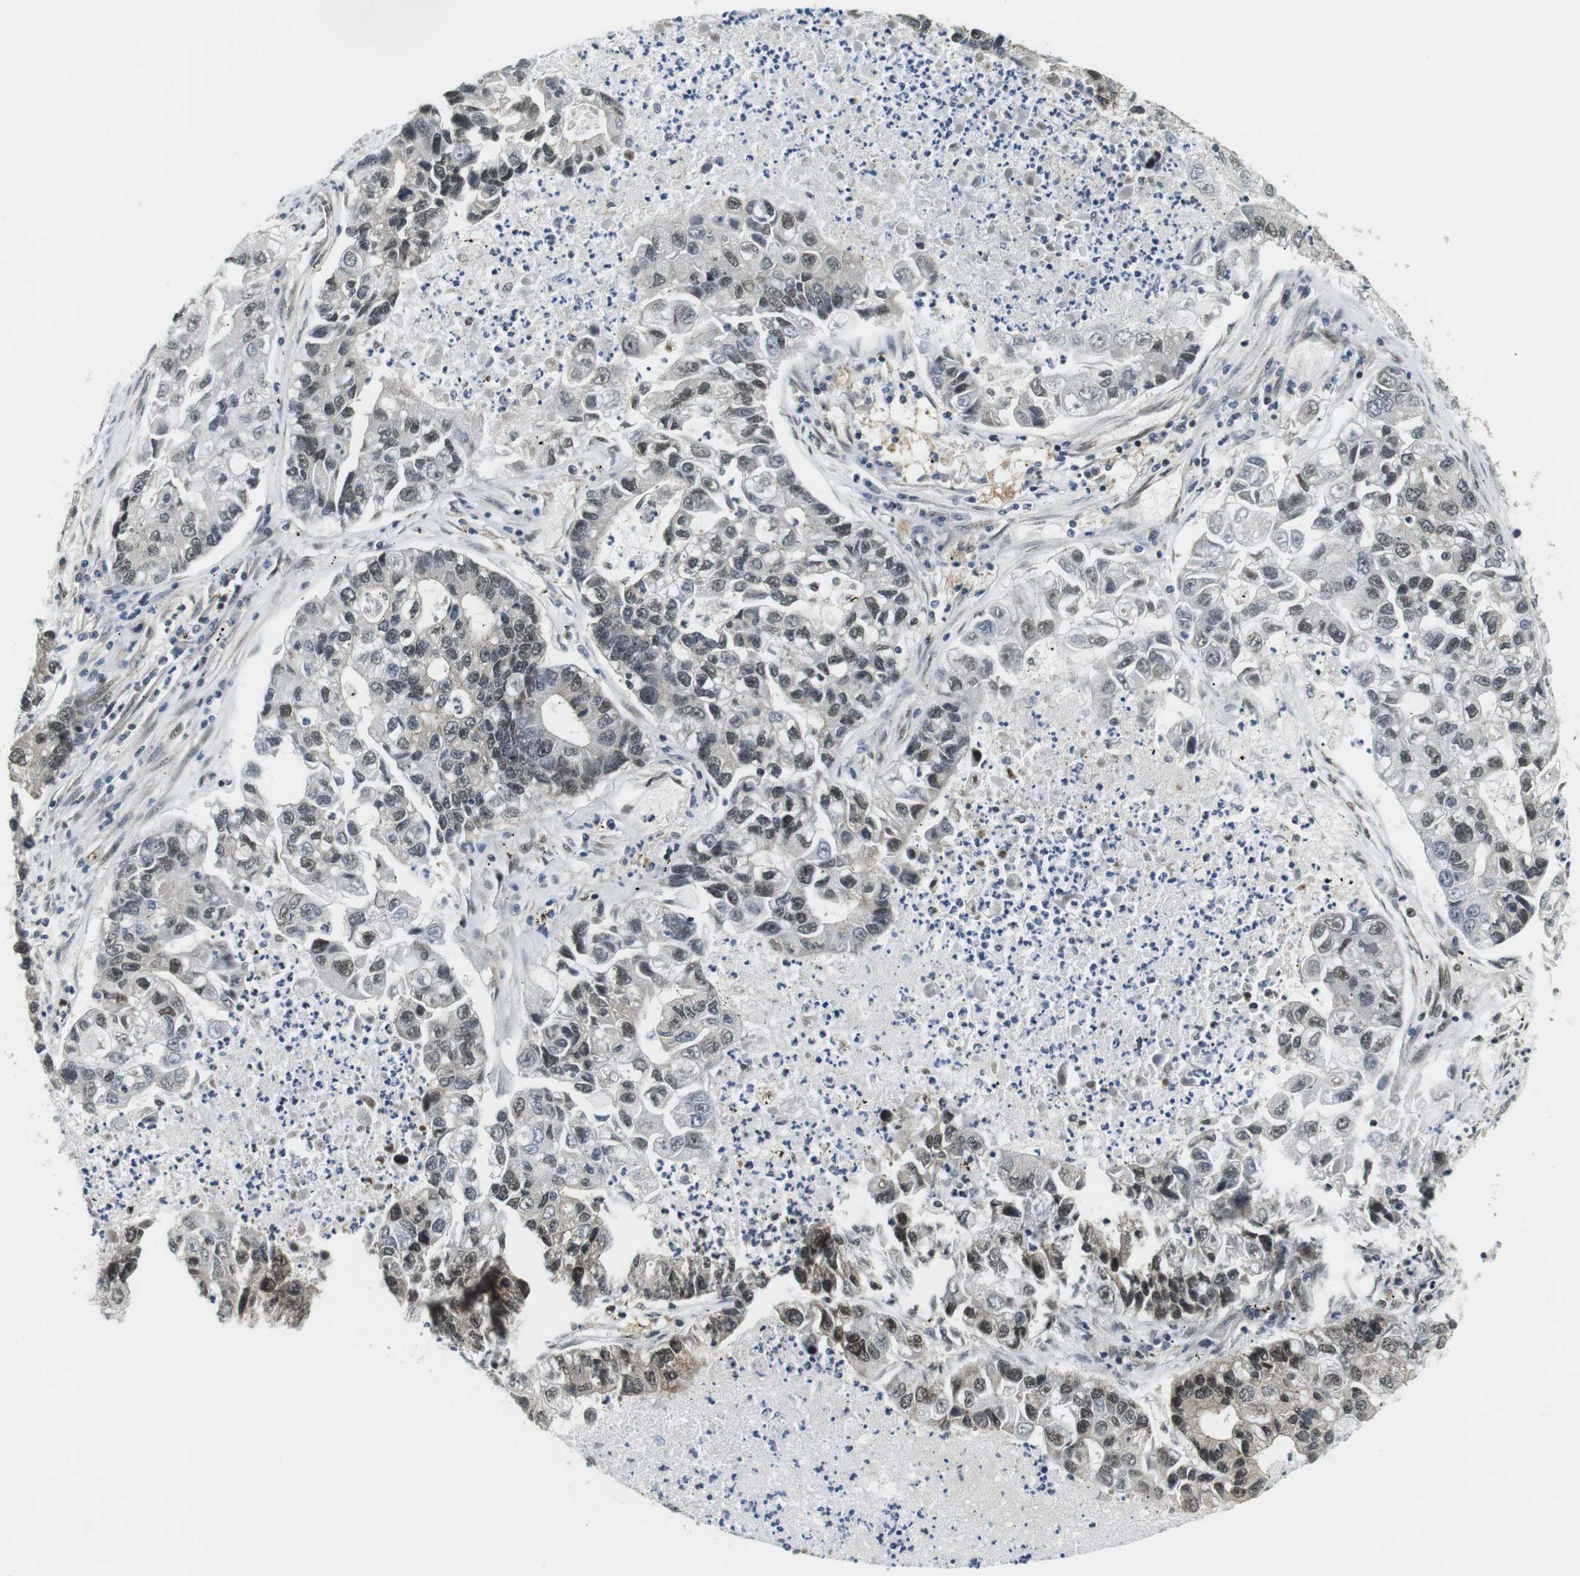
{"staining": {"intensity": "moderate", "quantity": "25%-75%", "location": "nuclear"}, "tissue": "lung cancer", "cell_type": "Tumor cells", "image_type": "cancer", "snomed": [{"axis": "morphology", "description": "Adenocarcinoma, NOS"}, {"axis": "topography", "description": "Lung"}], "caption": "The histopathology image demonstrates staining of lung cancer (adenocarcinoma), revealing moderate nuclear protein expression (brown color) within tumor cells.", "gene": "CSNK2B", "patient": {"sex": "female", "age": 51}}